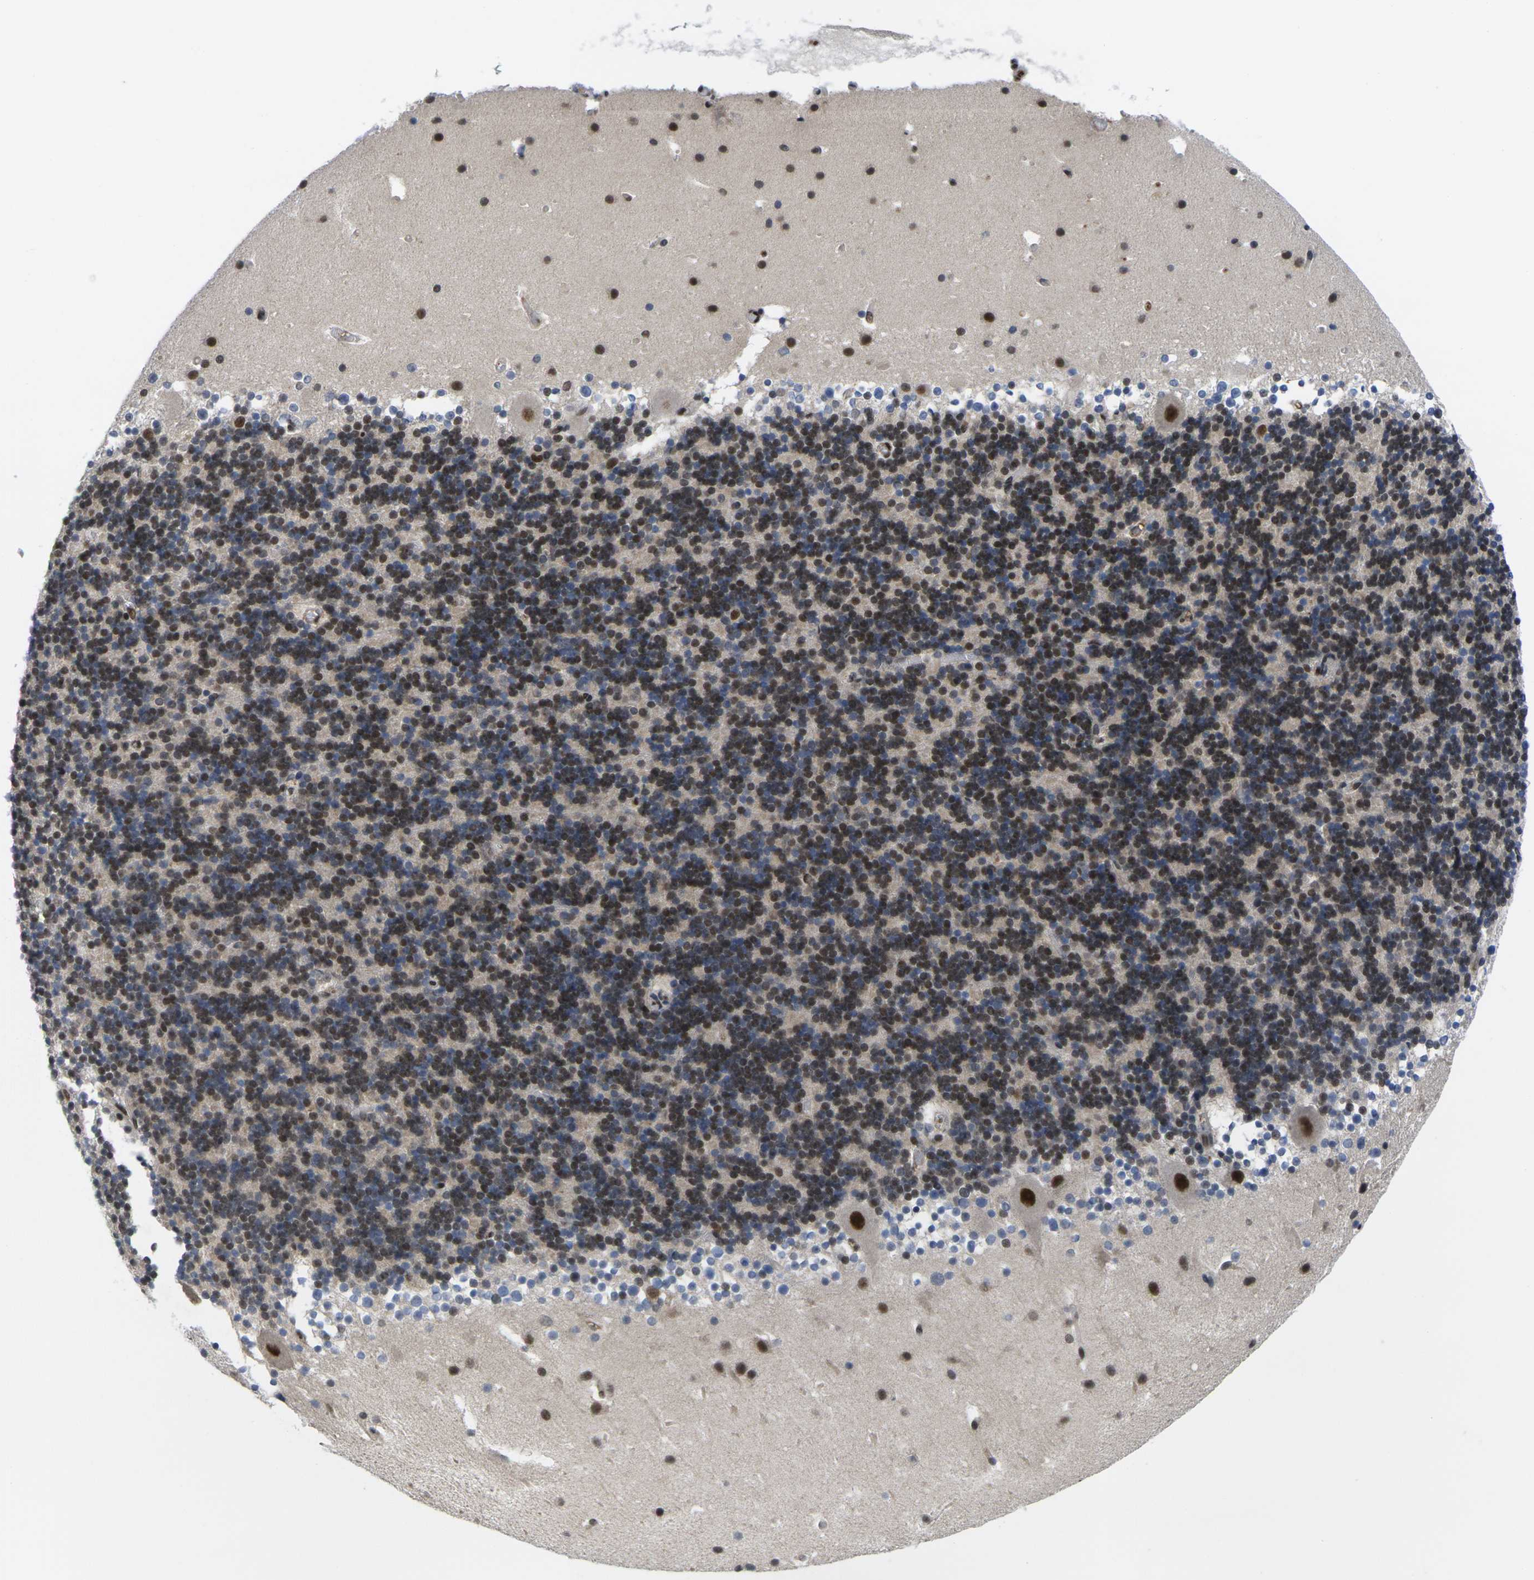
{"staining": {"intensity": "strong", "quantity": "25%-75%", "location": "nuclear"}, "tissue": "cerebellum", "cell_type": "Cells in granular layer", "image_type": "normal", "snomed": [{"axis": "morphology", "description": "Normal tissue, NOS"}, {"axis": "topography", "description": "Cerebellum"}], "caption": "Strong nuclear protein expression is present in approximately 25%-75% of cells in granular layer in cerebellum. The staining is performed using DAB (3,3'-diaminobenzidine) brown chromogen to label protein expression. The nuclei are counter-stained blue using hematoxylin.", "gene": "GTF2E1", "patient": {"sex": "male", "age": 45}}